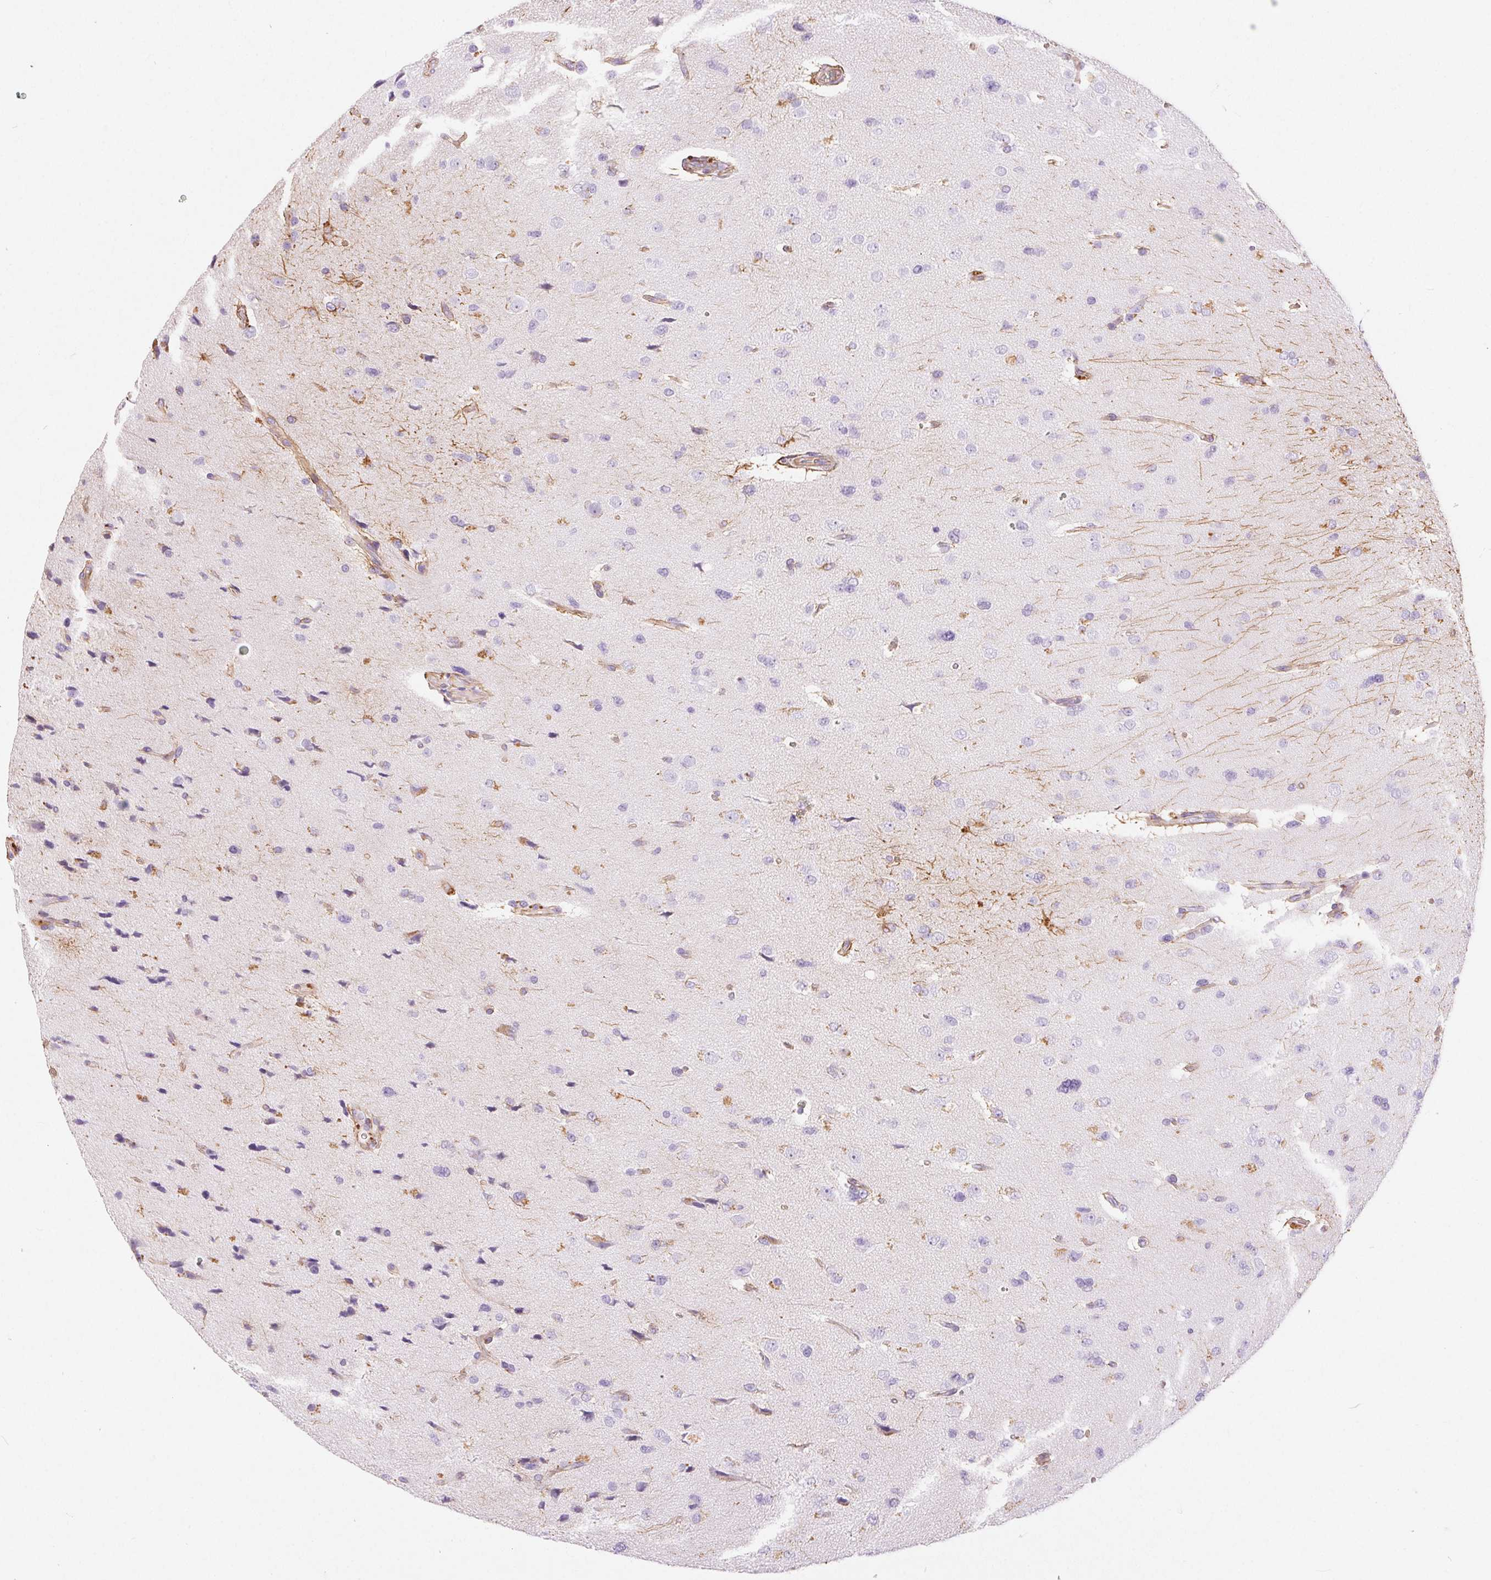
{"staining": {"intensity": "moderate", "quantity": "<25%", "location": "cytoplasmic/membranous"}, "tissue": "glioma", "cell_type": "Tumor cells", "image_type": "cancer", "snomed": [{"axis": "morphology", "description": "Glioma, malignant, Low grade"}, {"axis": "topography", "description": "Brain"}], "caption": "Immunohistochemical staining of glioma demonstrates low levels of moderate cytoplasmic/membranous positivity in approximately <25% of tumor cells.", "gene": "GFAP", "patient": {"sex": "female", "age": 55}}